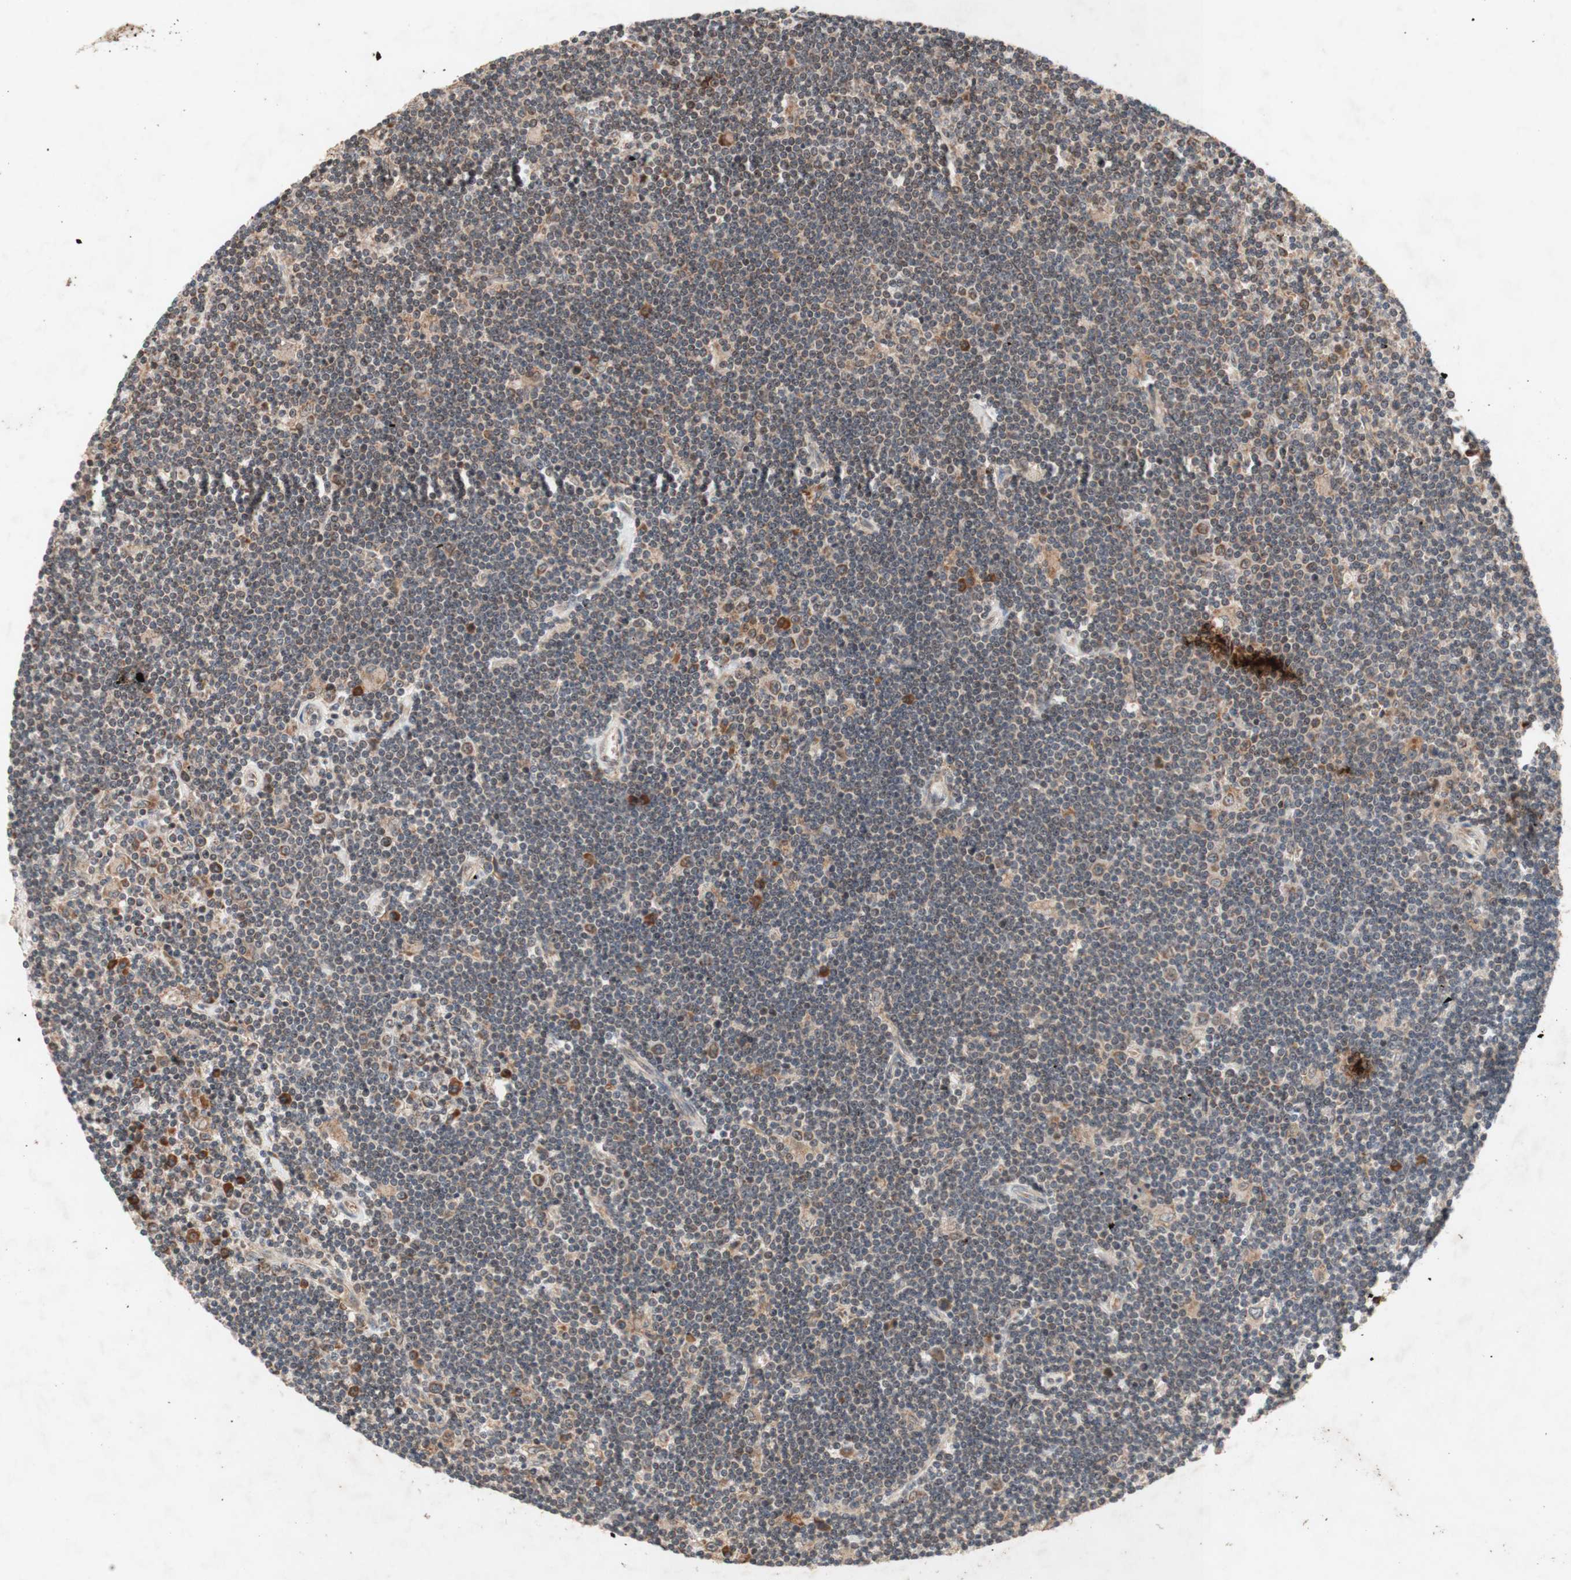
{"staining": {"intensity": "moderate", "quantity": "25%-75%", "location": "cytoplasmic/membranous"}, "tissue": "lymphoma", "cell_type": "Tumor cells", "image_type": "cancer", "snomed": [{"axis": "morphology", "description": "Malignant lymphoma, non-Hodgkin's type, Low grade"}, {"axis": "topography", "description": "Spleen"}], "caption": "A medium amount of moderate cytoplasmic/membranous staining is seen in about 25%-75% of tumor cells in lymphoma tissue.", "gene": "DDOST", "patient": {"sex": "male", "age": 76}}